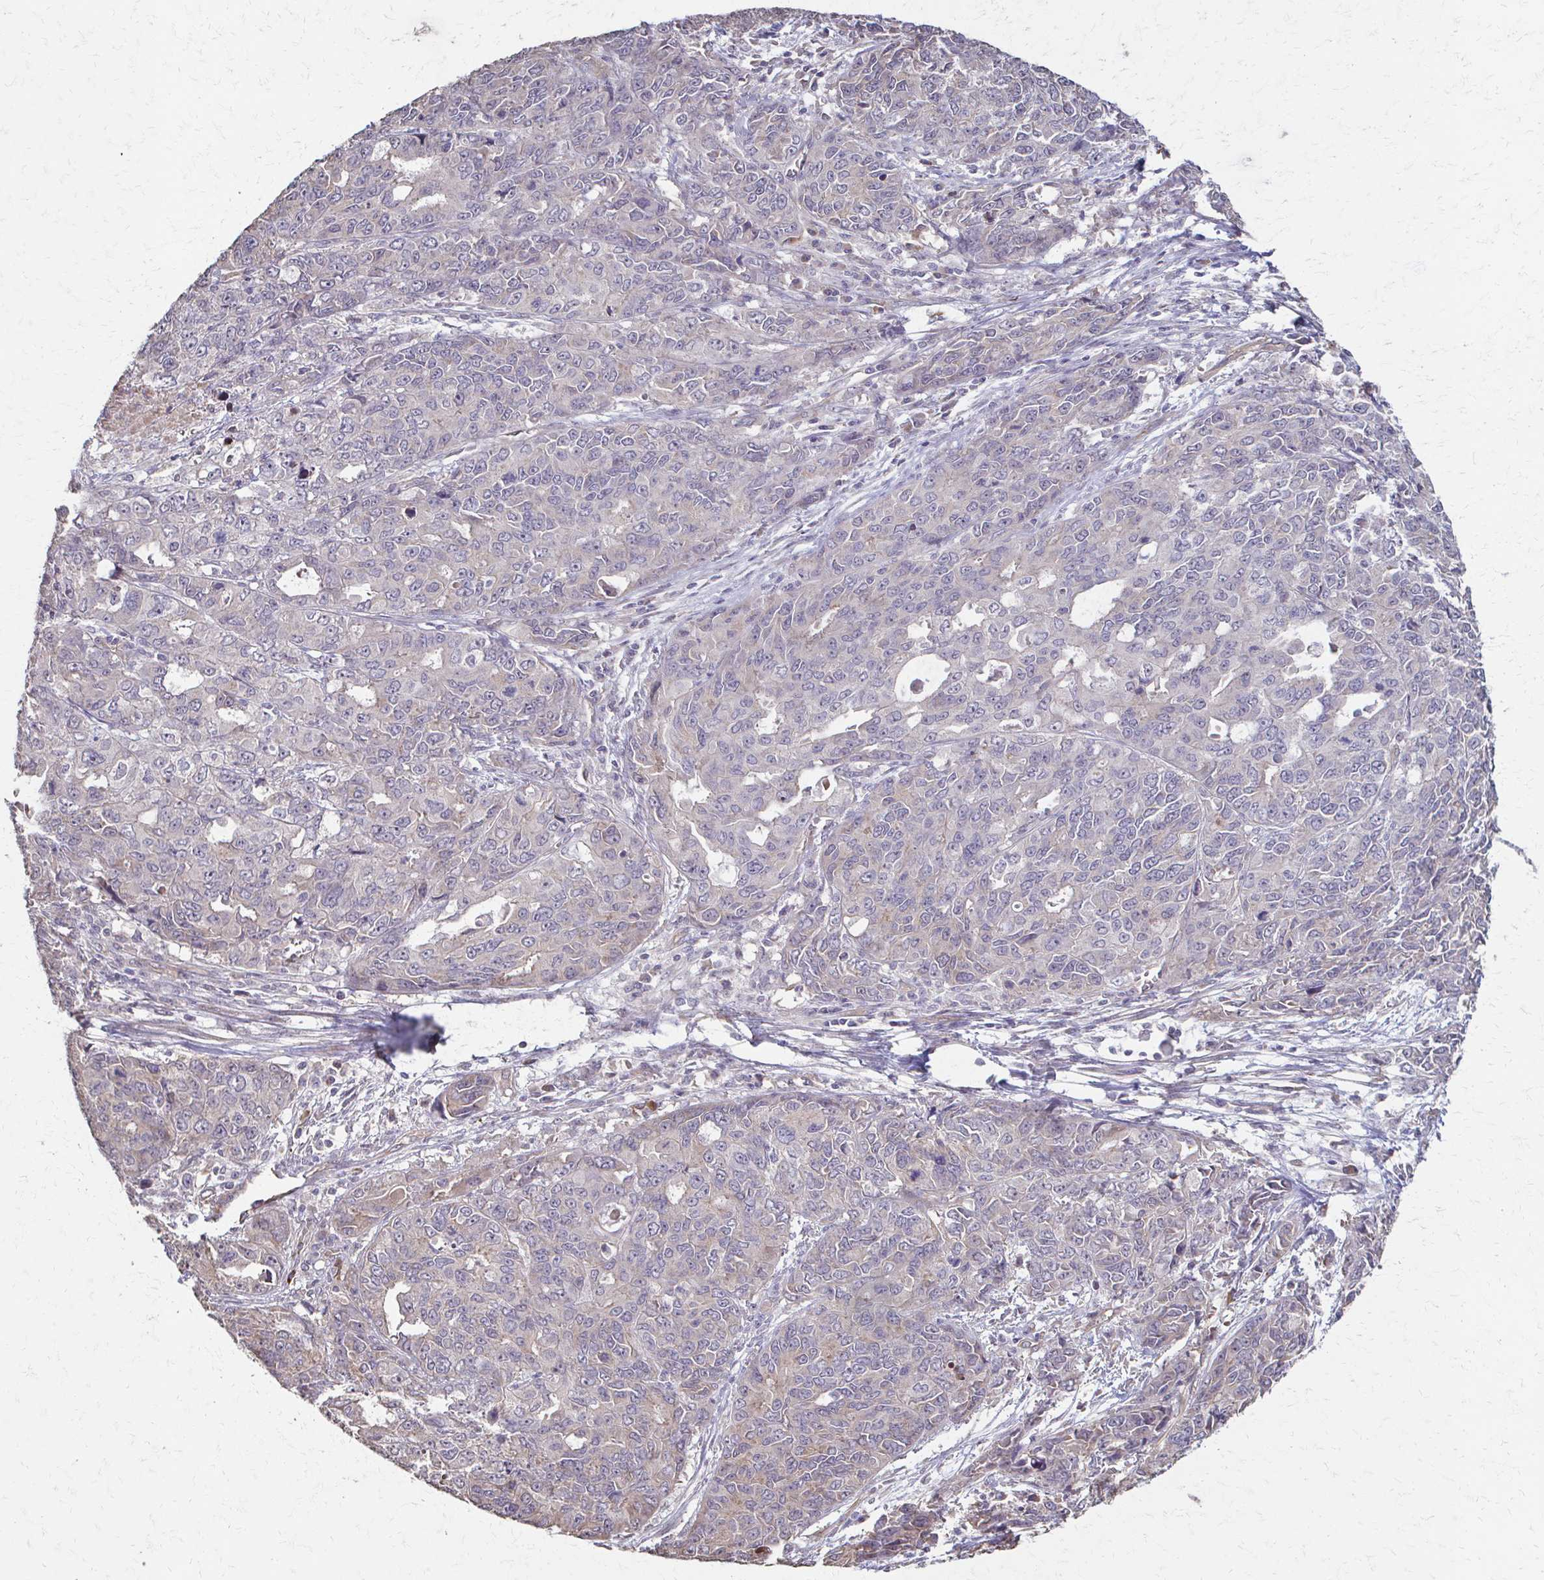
{"staining": {"intensity": "negative", "quantity": "none", "location": "none"}, "tissue": "endometrial cancer", "cell_type": "Tumor cells", "image_type": "cancer", "snomed": [{"axis": "morphology", "description": "Adenocarcinoma, NOS"}, {"axis": "topography", "description": "Uterus"}], "caption": "A micrograph of endometrial cancer stained for a protein exhibits no brown staining in tumor cells.", "gene": "IL18BP", "patient": {"sex": "female", "age": 79}}